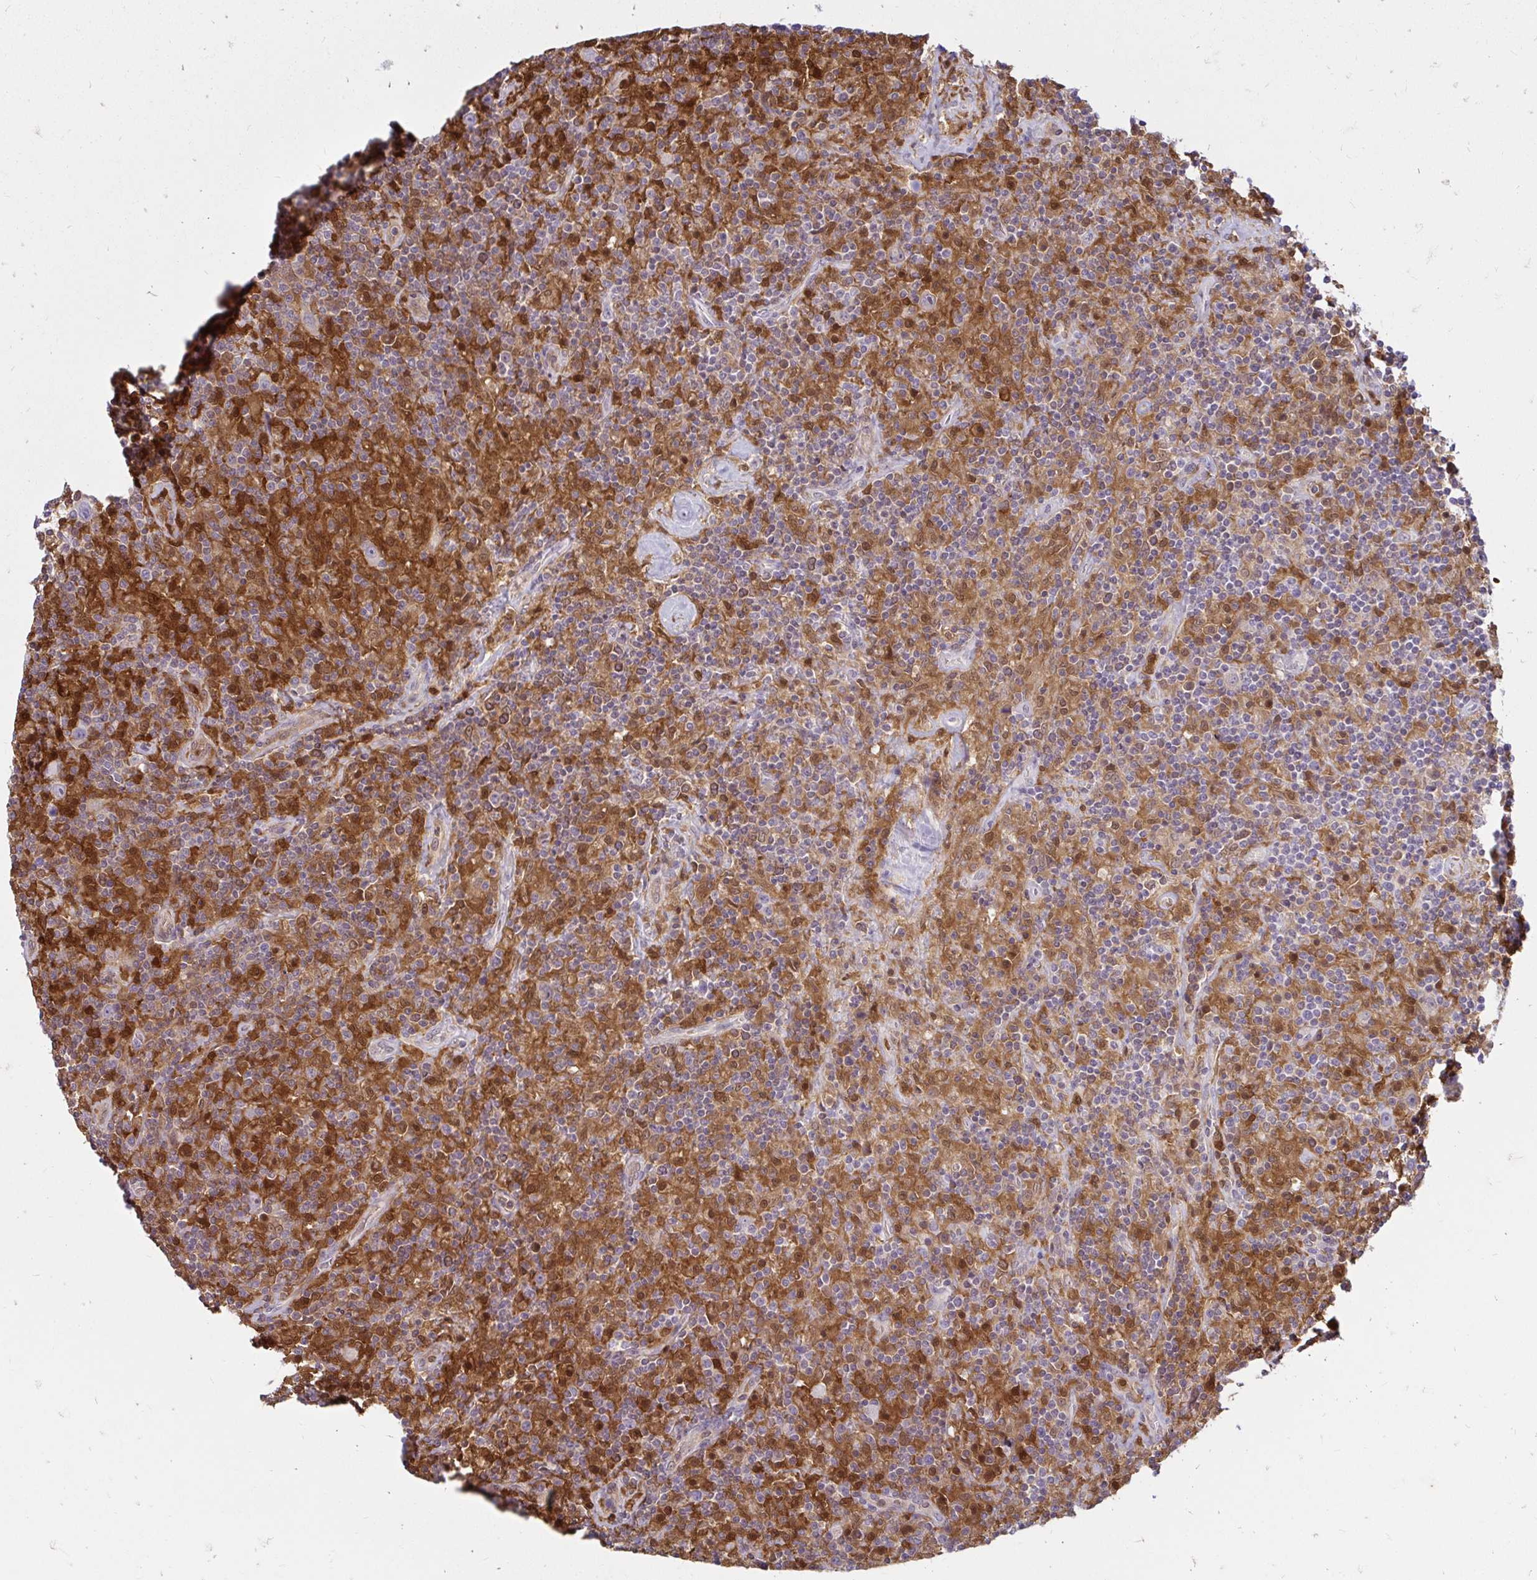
{"staining": {"intensity": "negative", "quantity": "none", "location": "none"}, "tissue": "lymphoma", "cell_type": "Tumor cells", "image_type": "cancer", "snomed": [{"axis": "morphology", "description": "Hodgkin's disease, NOS"}, {"axis": "topography", "description": "Lymph node"}], "caption": "Tumor cells show no significant positivity in lymphoma.", "gene": "PYCARD", "patient": {"sex": "male", "age": 70}}